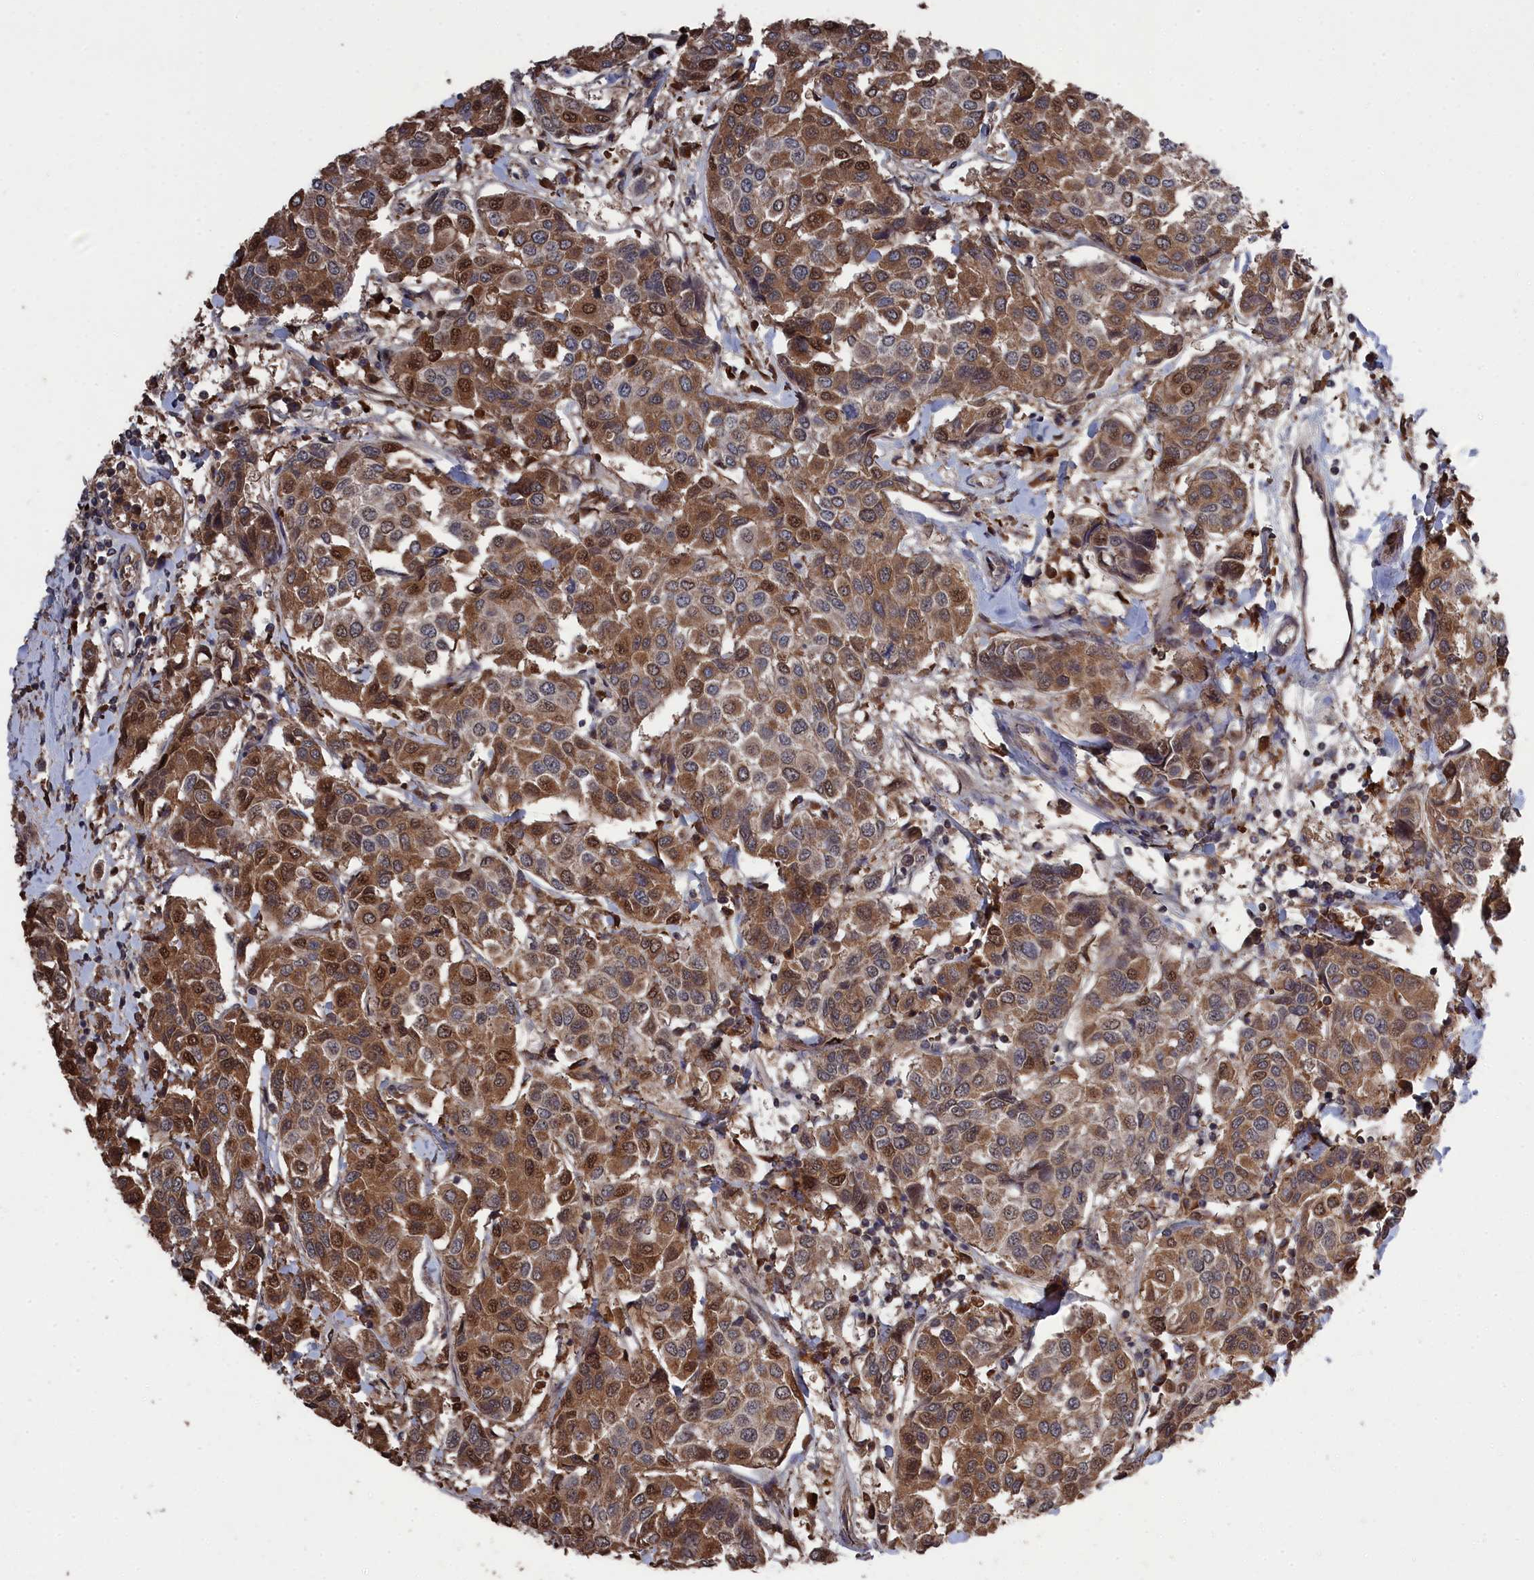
{"staining": {"intensity": "moderate", "quantity": ">75%", "location": "cytoplasmic/membranous,nuclear"}, "tissue": "breast cancer", "cell_type": "Tumor cells", "image_type": "cancer", "snomed": [{"axis": "morphology", "description": "Duct carcinoma"}, {"axis": "topography", "description": "Breast"}], "caption": "Immunohistochemical staining of human breast invasive ductal carcinoma demonstrates medium levels of moderate cytoplasmic/membranous and nuclear protein positivity in approximately >75% of tumor cells.", "gene": "CEACAM21", "patient": {"sex": "female", "age": 55}}